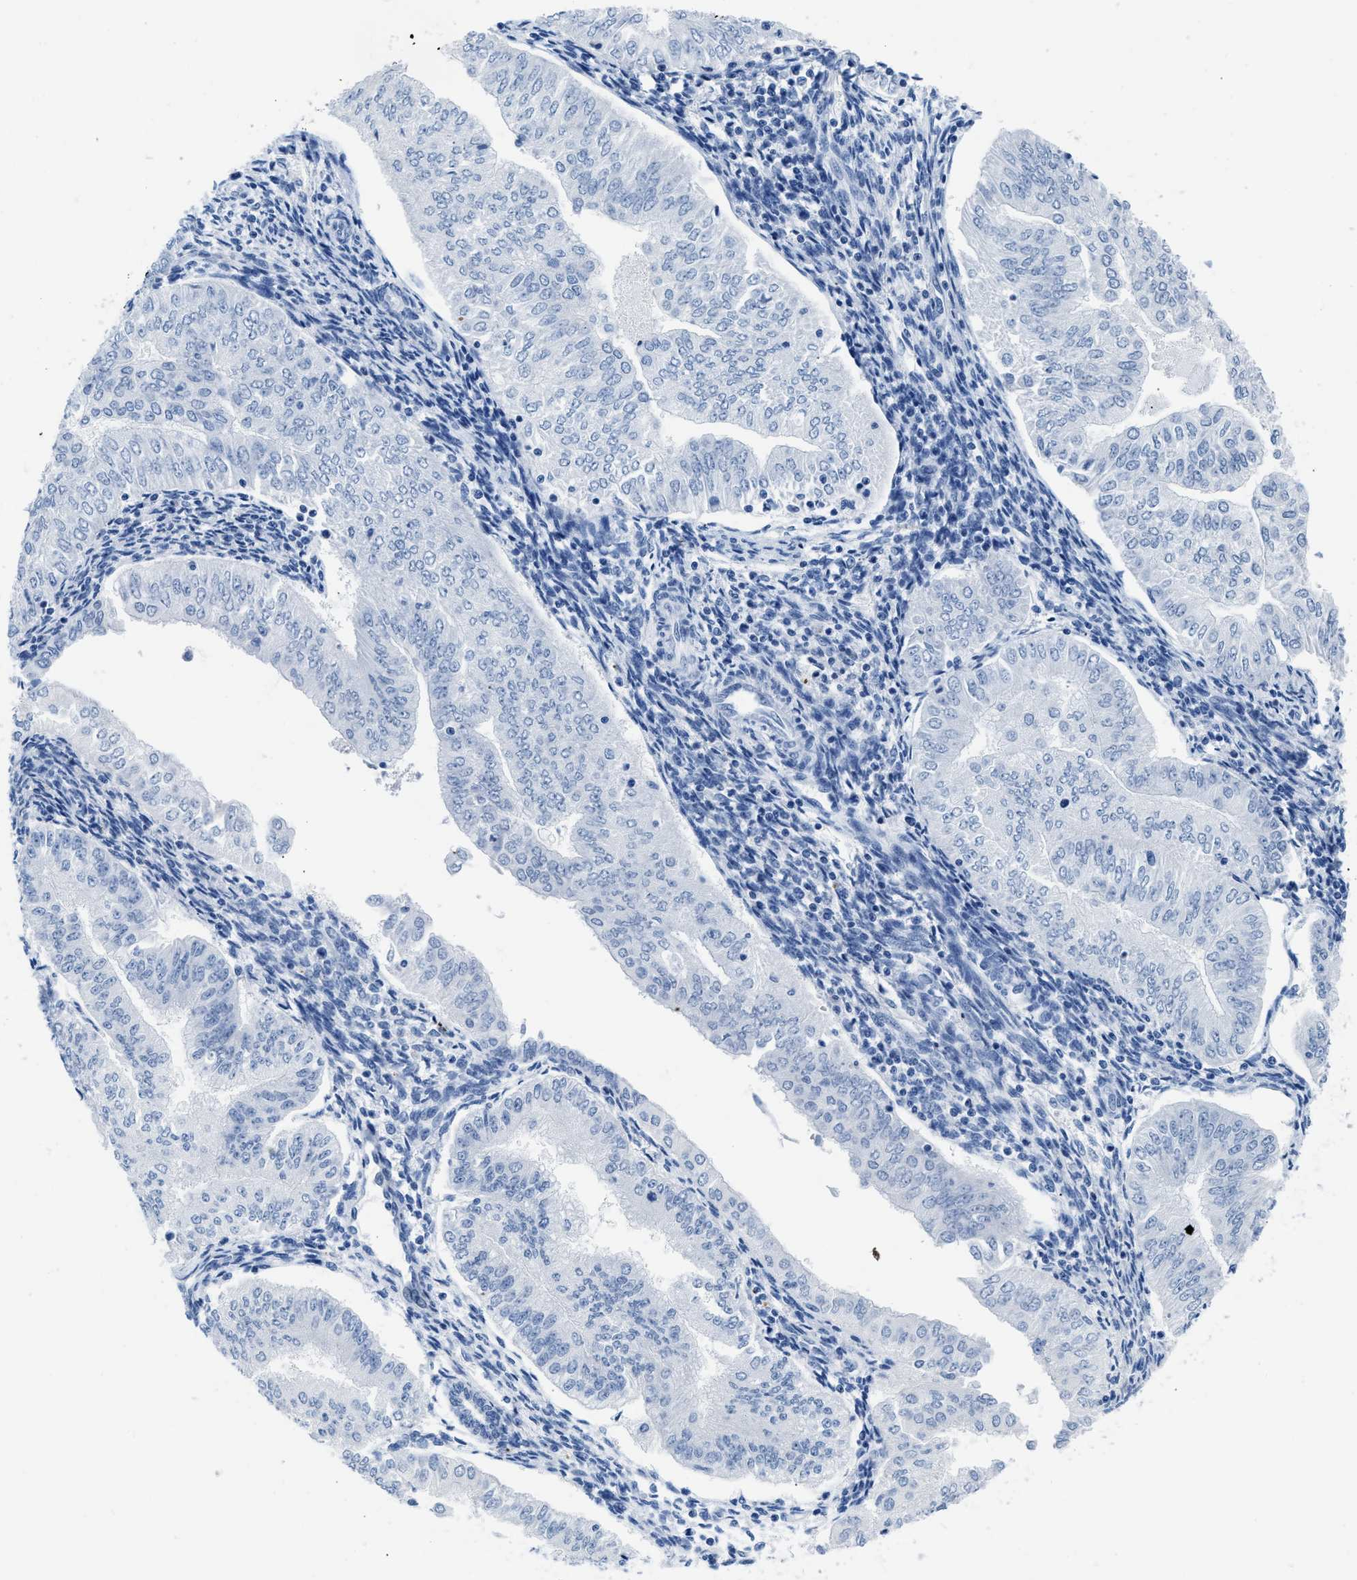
{"staining": {"intensity": "negative", "quantity": "none", "location": "none"}, "tissue": "endometrial cancer", "cell_type": "Tumor cells", "image_type": "cancer", "snomed": [{"axis": "morphology", "description": "Normal tissue, NOS"}, {"axis": "morphology", "description": "Adenocarcinoma, NOS"}, {"axis": "topography", "description": "Endometrium"}], "caption": "This is an IHC image of adenocarcinoma (endometrial). There is no staining in tumor cells.", "gene": "NFATC2", "patient": {"sex": "female", "age": 53}}